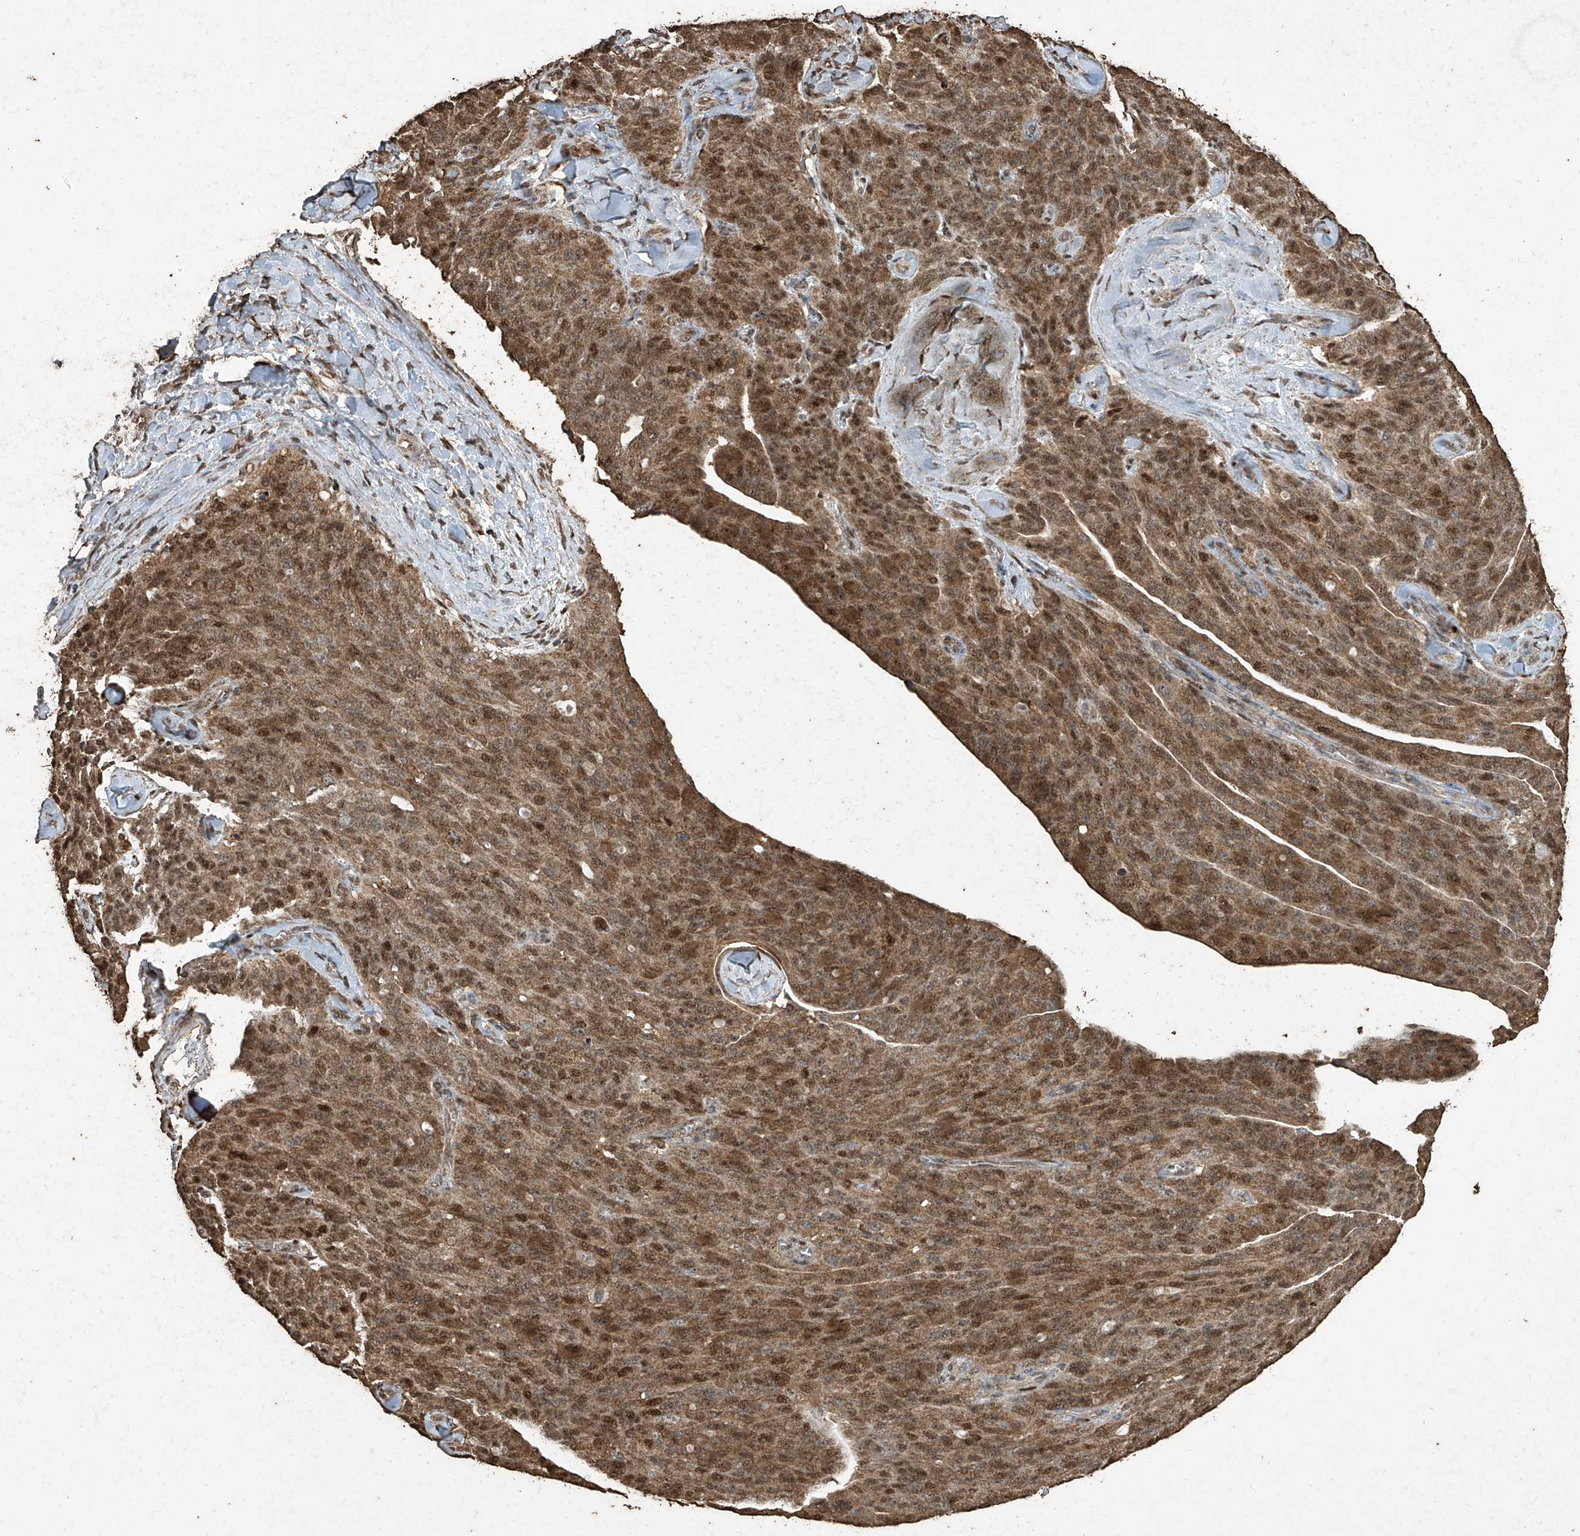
{"staining": {"intensity": "moderate", "quantity": ">75%", "location": "cytoplasmic/membranous,nuclear"}, "tissue": "ovarian cancer", "cell_type": "Tumor cells", "image_type": "cancer", "snomed": [{"axis": "morphology", "description": "Carcinoma, endometroid"}, {"axis": "topography", "description": "Ovary"}], "caption": "A brown stain shows moderate cytoplasmic/membranous and nuclear positivity of a protein in human ovarian cancer tumor cells.", "gene": "ERBB3", "patient": {"sex": "female", "age": 60}}